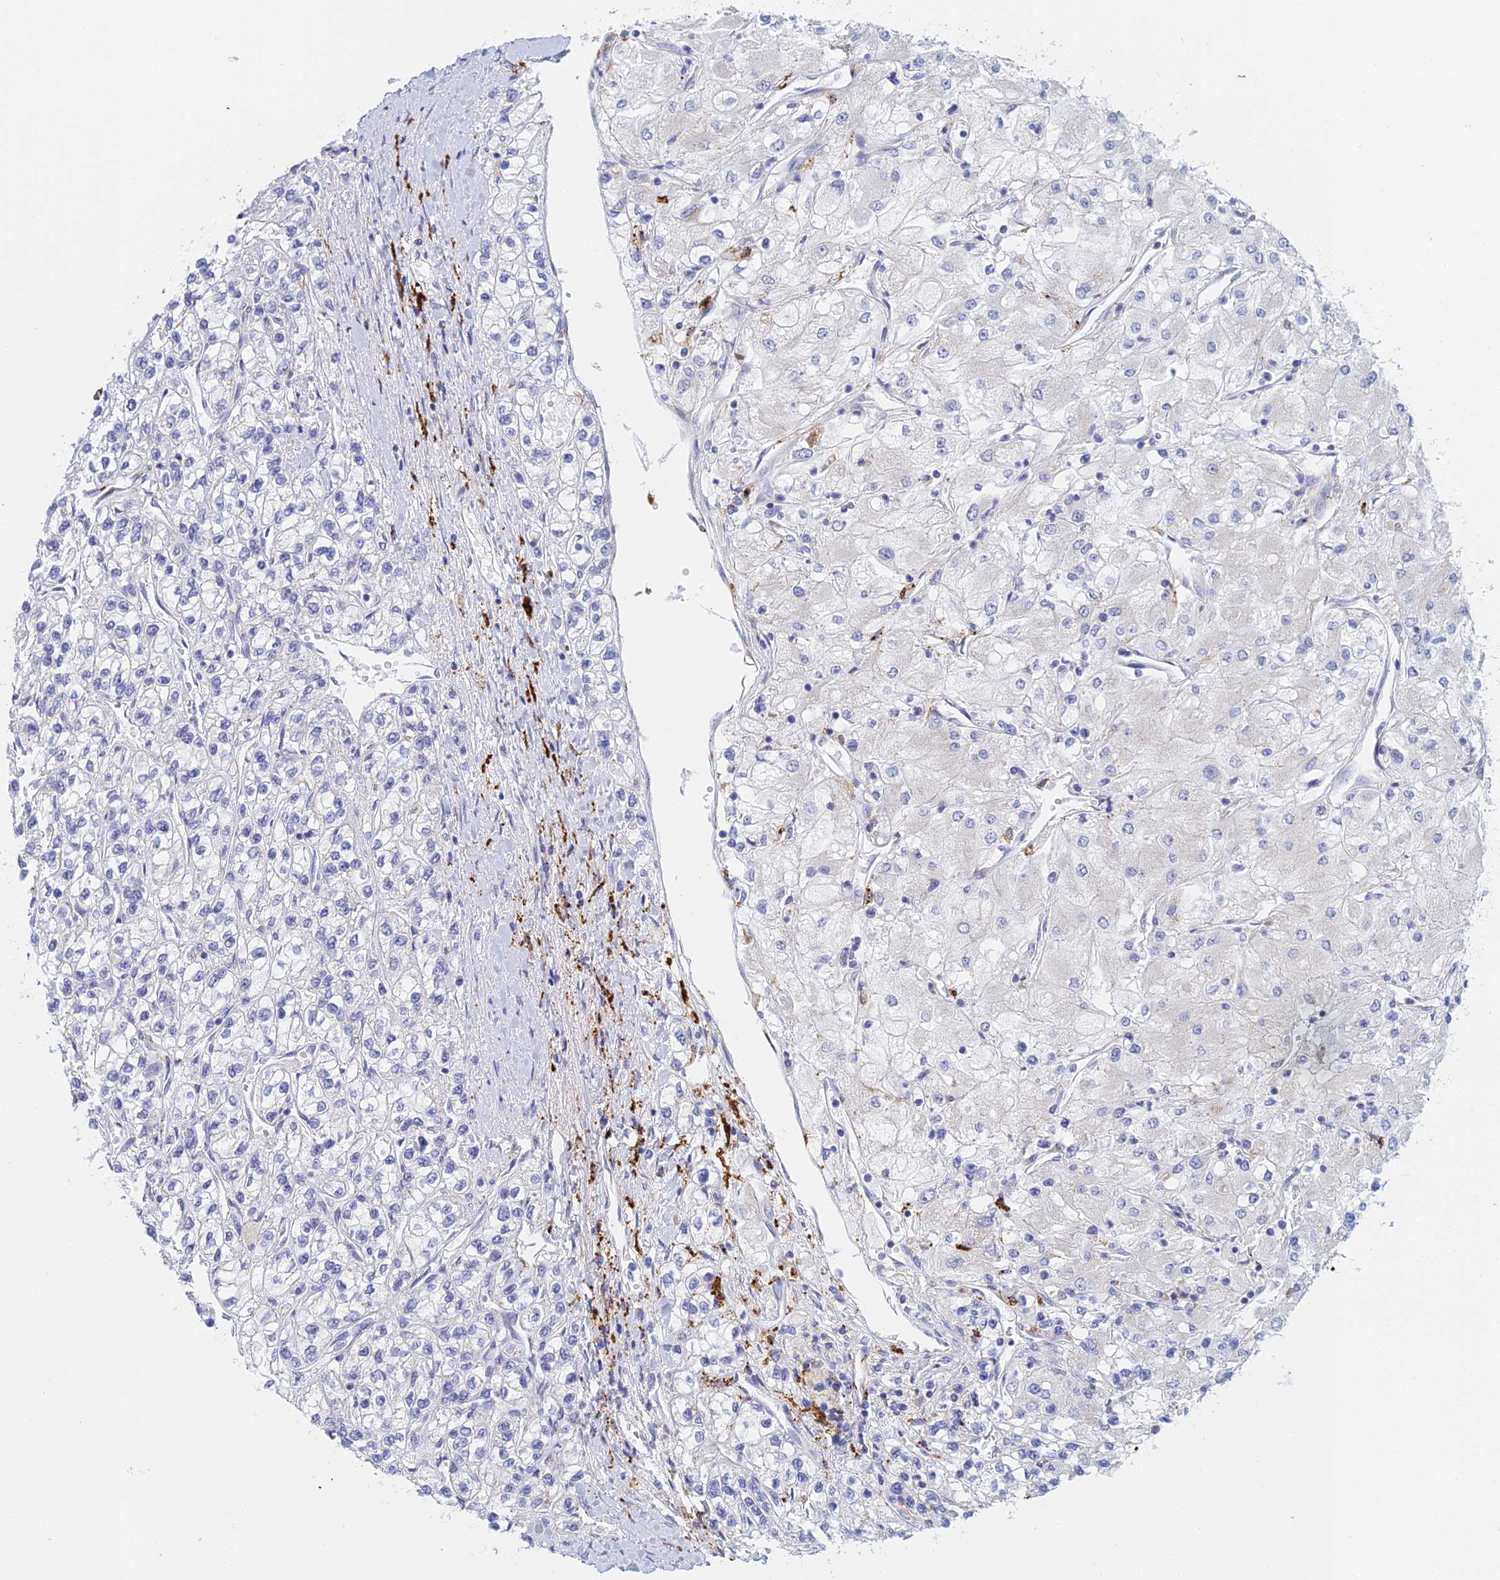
{"staining": {"intensity": "negative", "quantity": "none", "location": "none"}, "tissue": "renal cancer", "cell_type": "Tumor cells", "image_type": "cancer", "snomed": [{"axis": "morphology", "description": "Adenocarcinoma, NOS"}, {"axis": "topography", "description": "Kidney"}], "caption": "The photomicrograph exhibits no staining of tumor cells in renal cancer (adenocarcinoma).", "gene": "SLC24A3", "patient": {"sex": "male", "age": 80}}